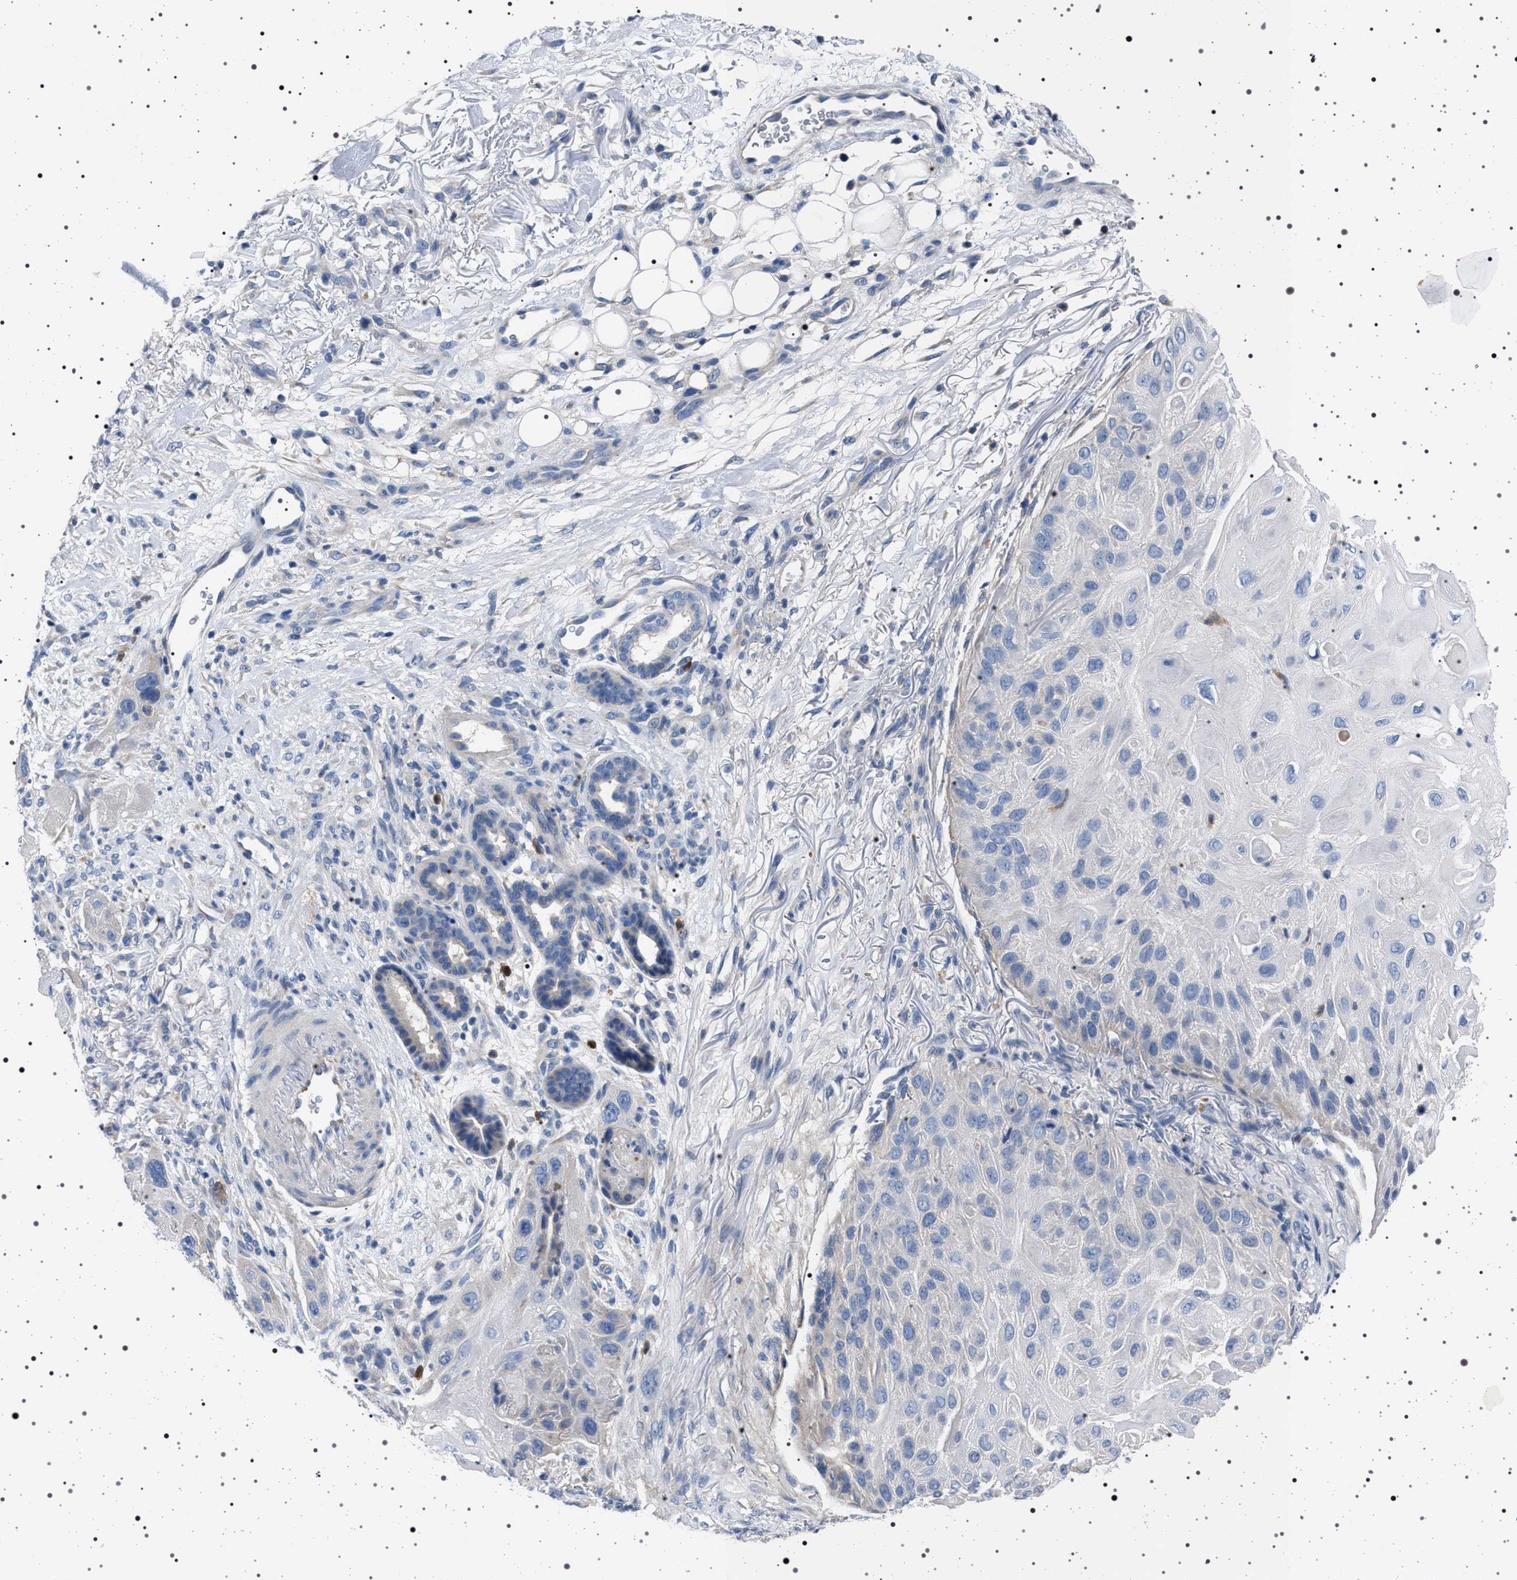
{"staining": {"intensity": "negative", "quantity": "none", "location": "none"}, "tissue": "skin cancer", "cell_type": "Tumor cells", "image_type": "cancer", "snomed": [{"axis": "morphology", "description": "Squamous cell carcinoma, NOS"}, {"axis": "topography", "description": "Skin"}], "caption": "Squamous cell carcinoma (skin) was stained to show a protein in brown. There is no significant staining in tumor cells.", "gene": "NAT9", "patient": {"sex": "female", "age": 77}}